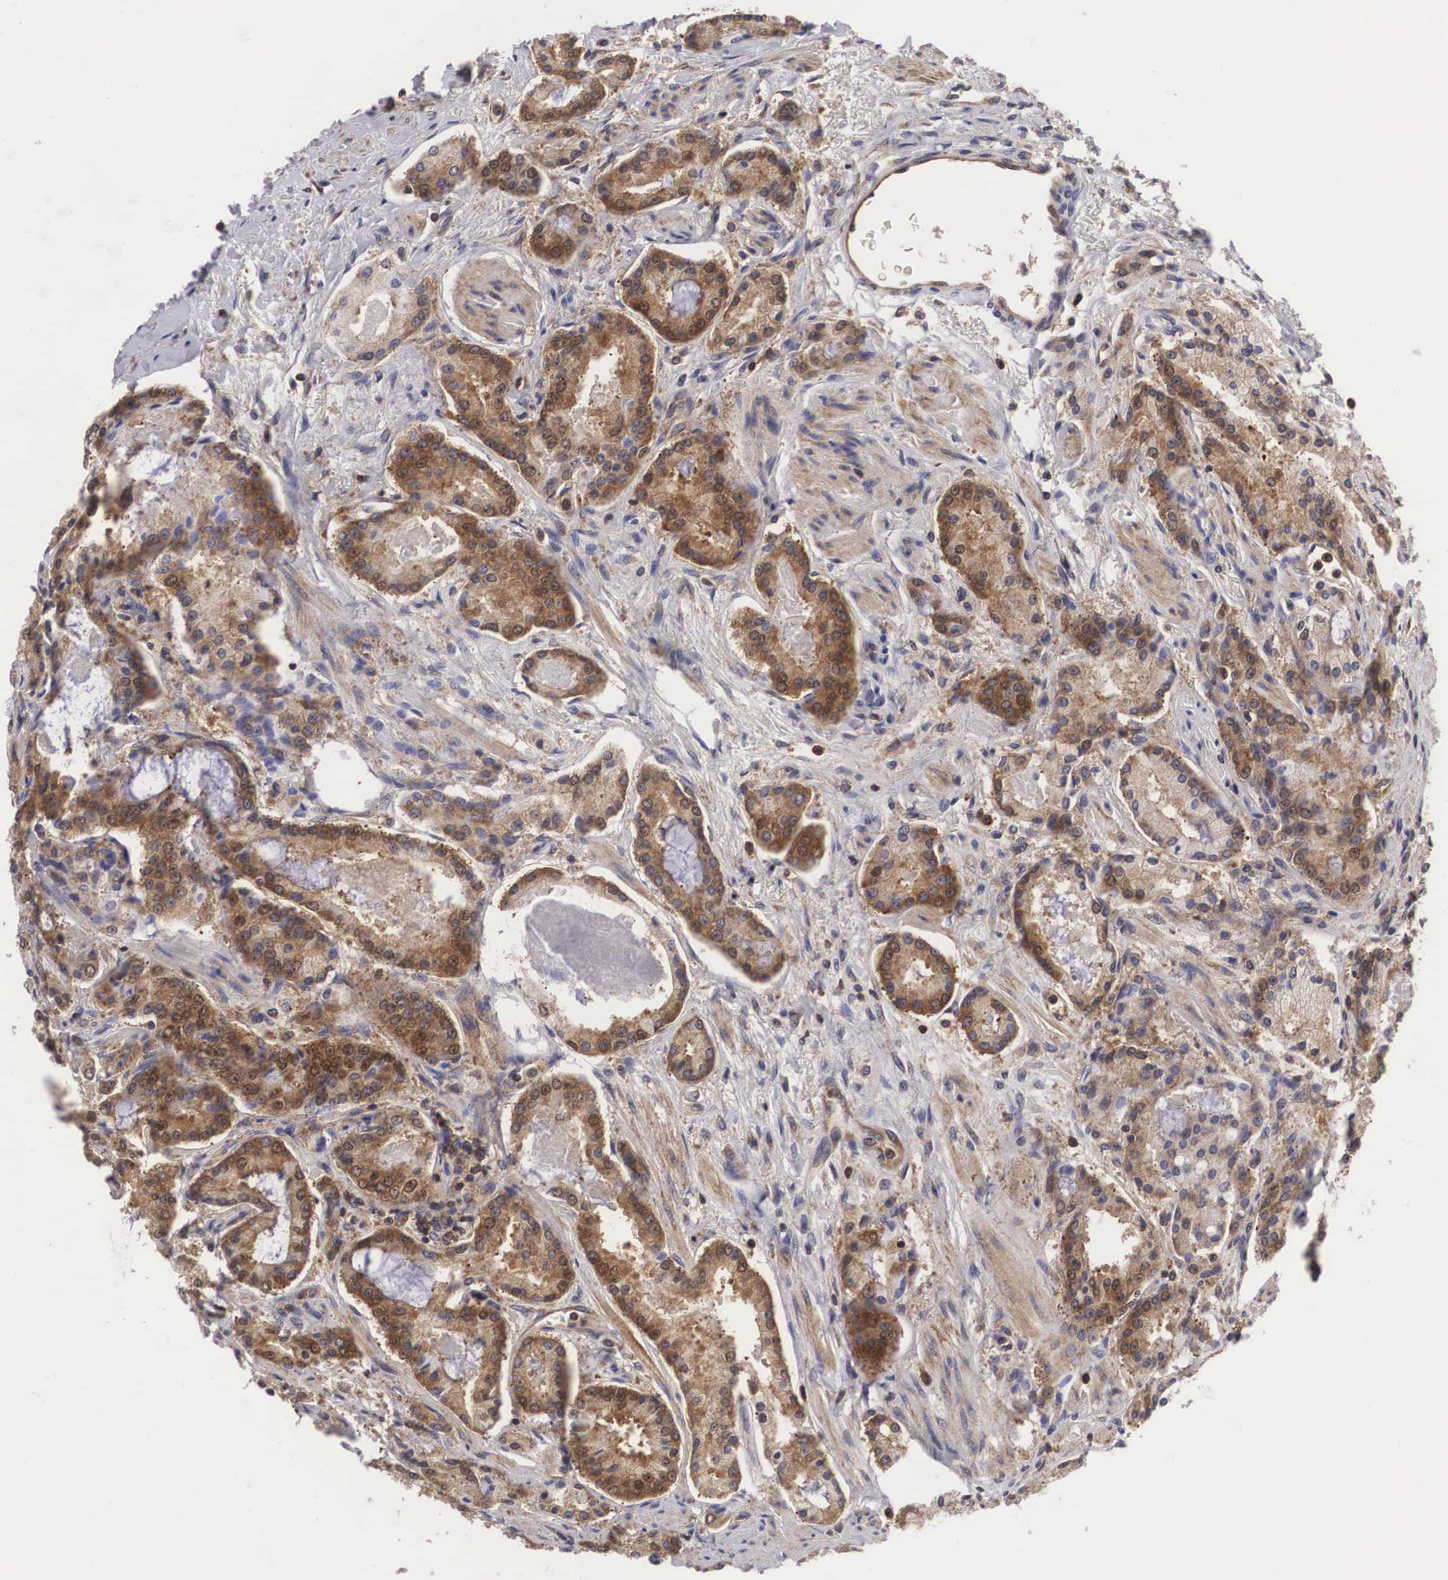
{"staining": {"intensity": "moderate", "quantity": ">75%", "location": "cytoplasmic/membranous,nuclear"}, "tissue": "prostate cancer", "cell_type": "Tumor cells", "image_type": "cancer", "snomed": [{"axis": "morphology", "description": "Adenocarcinoma, Medium grade"}, {"axis": "topography", "description": "Prostate"}], "caption": "An IHC image of tumor tissue is shown. Protein staining in brown shows moderate cytoplasmic/membranous and nuclear positivity in prostate cancer (medium-grade adenocarcinoma) within tumor cells.", "gene": "ADSL", "patient": {"sex": "male", "age": 72}}